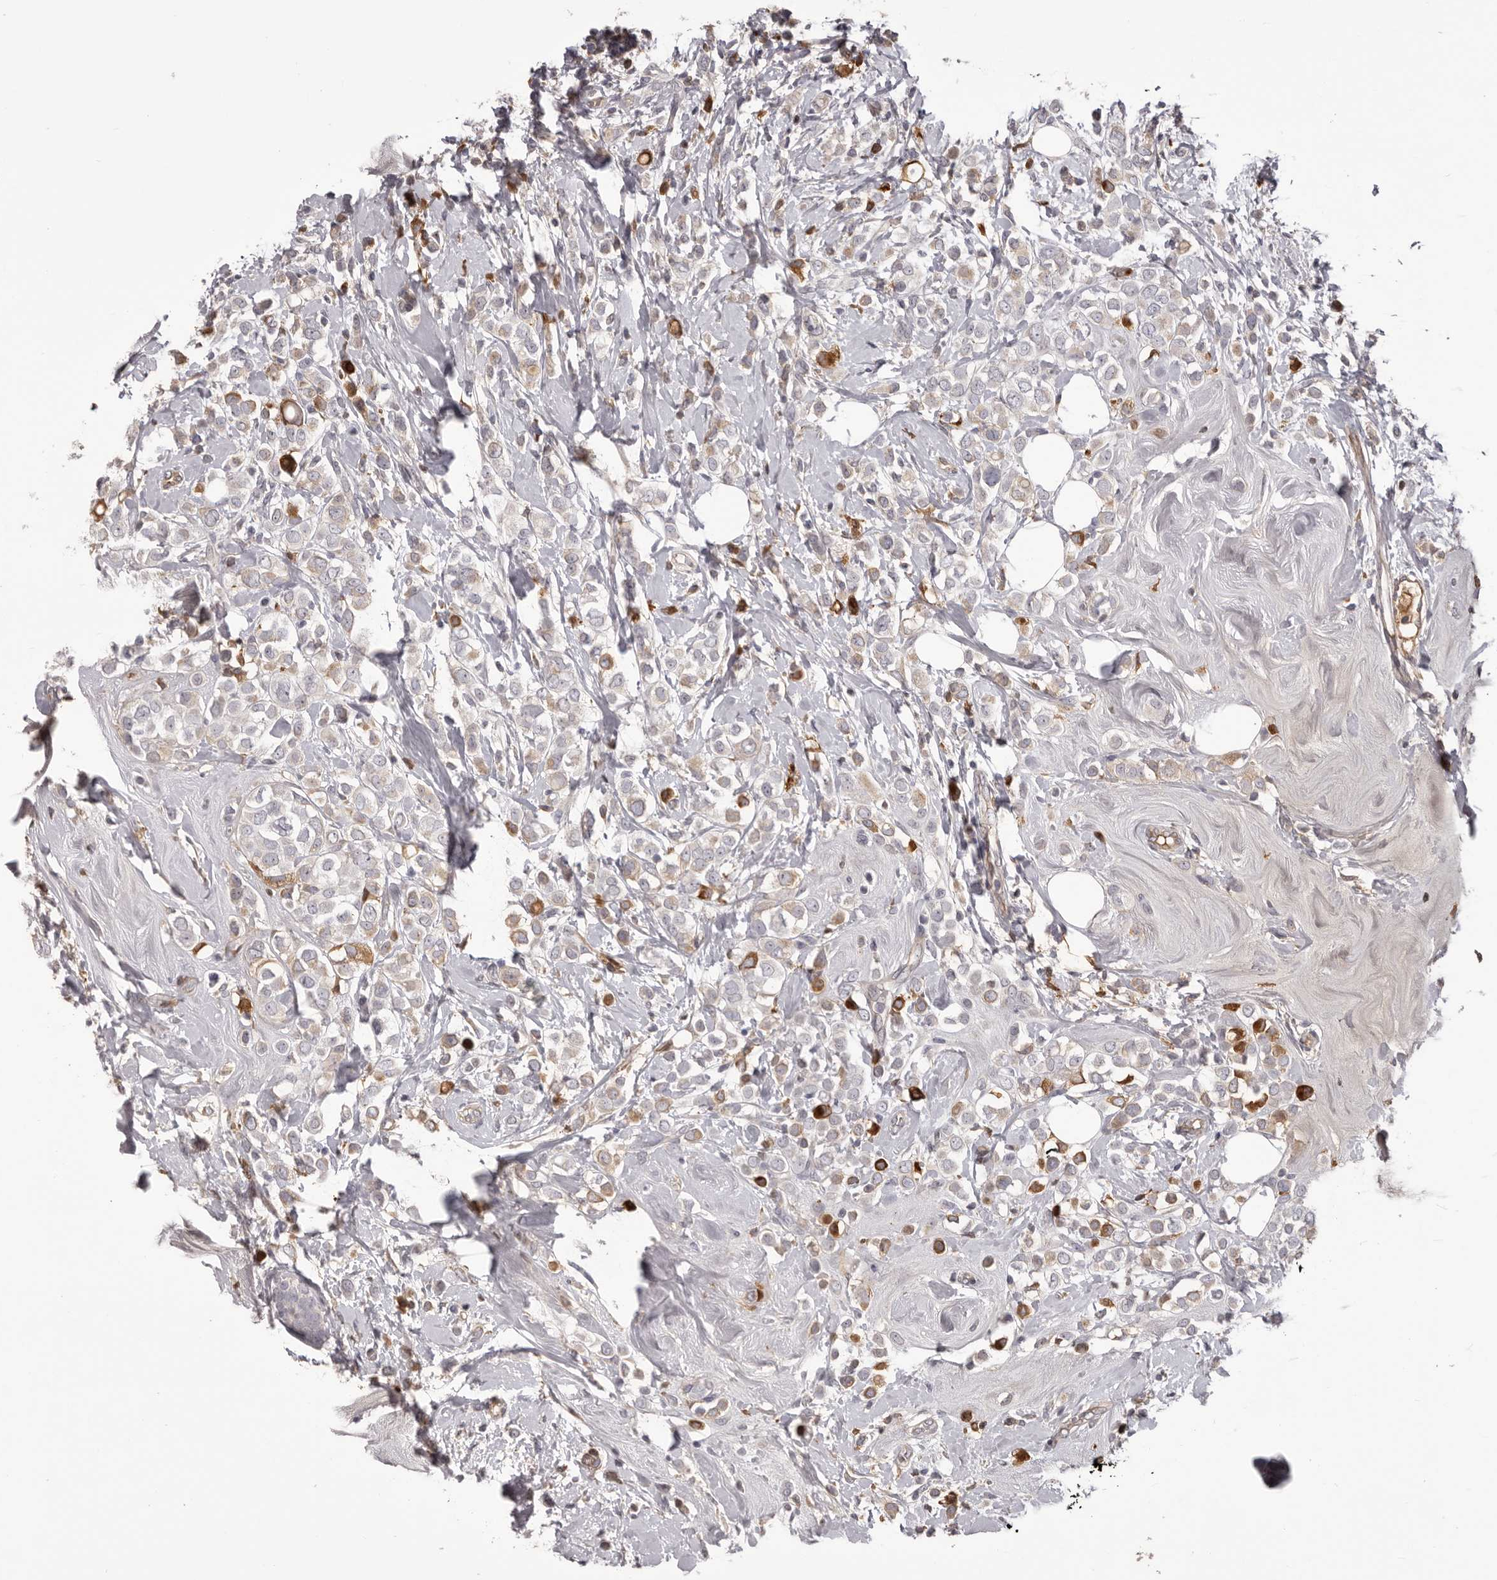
{"staining": {"intensity": "moderate", "quantity": "<25%", "location": "cytoplasmic/membranous"}, "tissue": "breast cancer", "cell_type": "Tumor cells", "image_type": "cancer", "snomed": [{"axis": "morphology", "description": "Lobular carcinoma"}, {"axis": "topography", "description": "Breast"}], "caption": "Tumor cells demonstrate low levels of moderate cytoplasmic/membranous expression in approximately <25% of cells in human breast cancer (lobular carcinoma). The staining was performed using DAB to visualize the protein expression in brown, while the nuclei were stained in blue with hematoxylin (Magnification: 20x).", "gene": "OTUD3", "patient": {"sex": "female", "age": 47}}